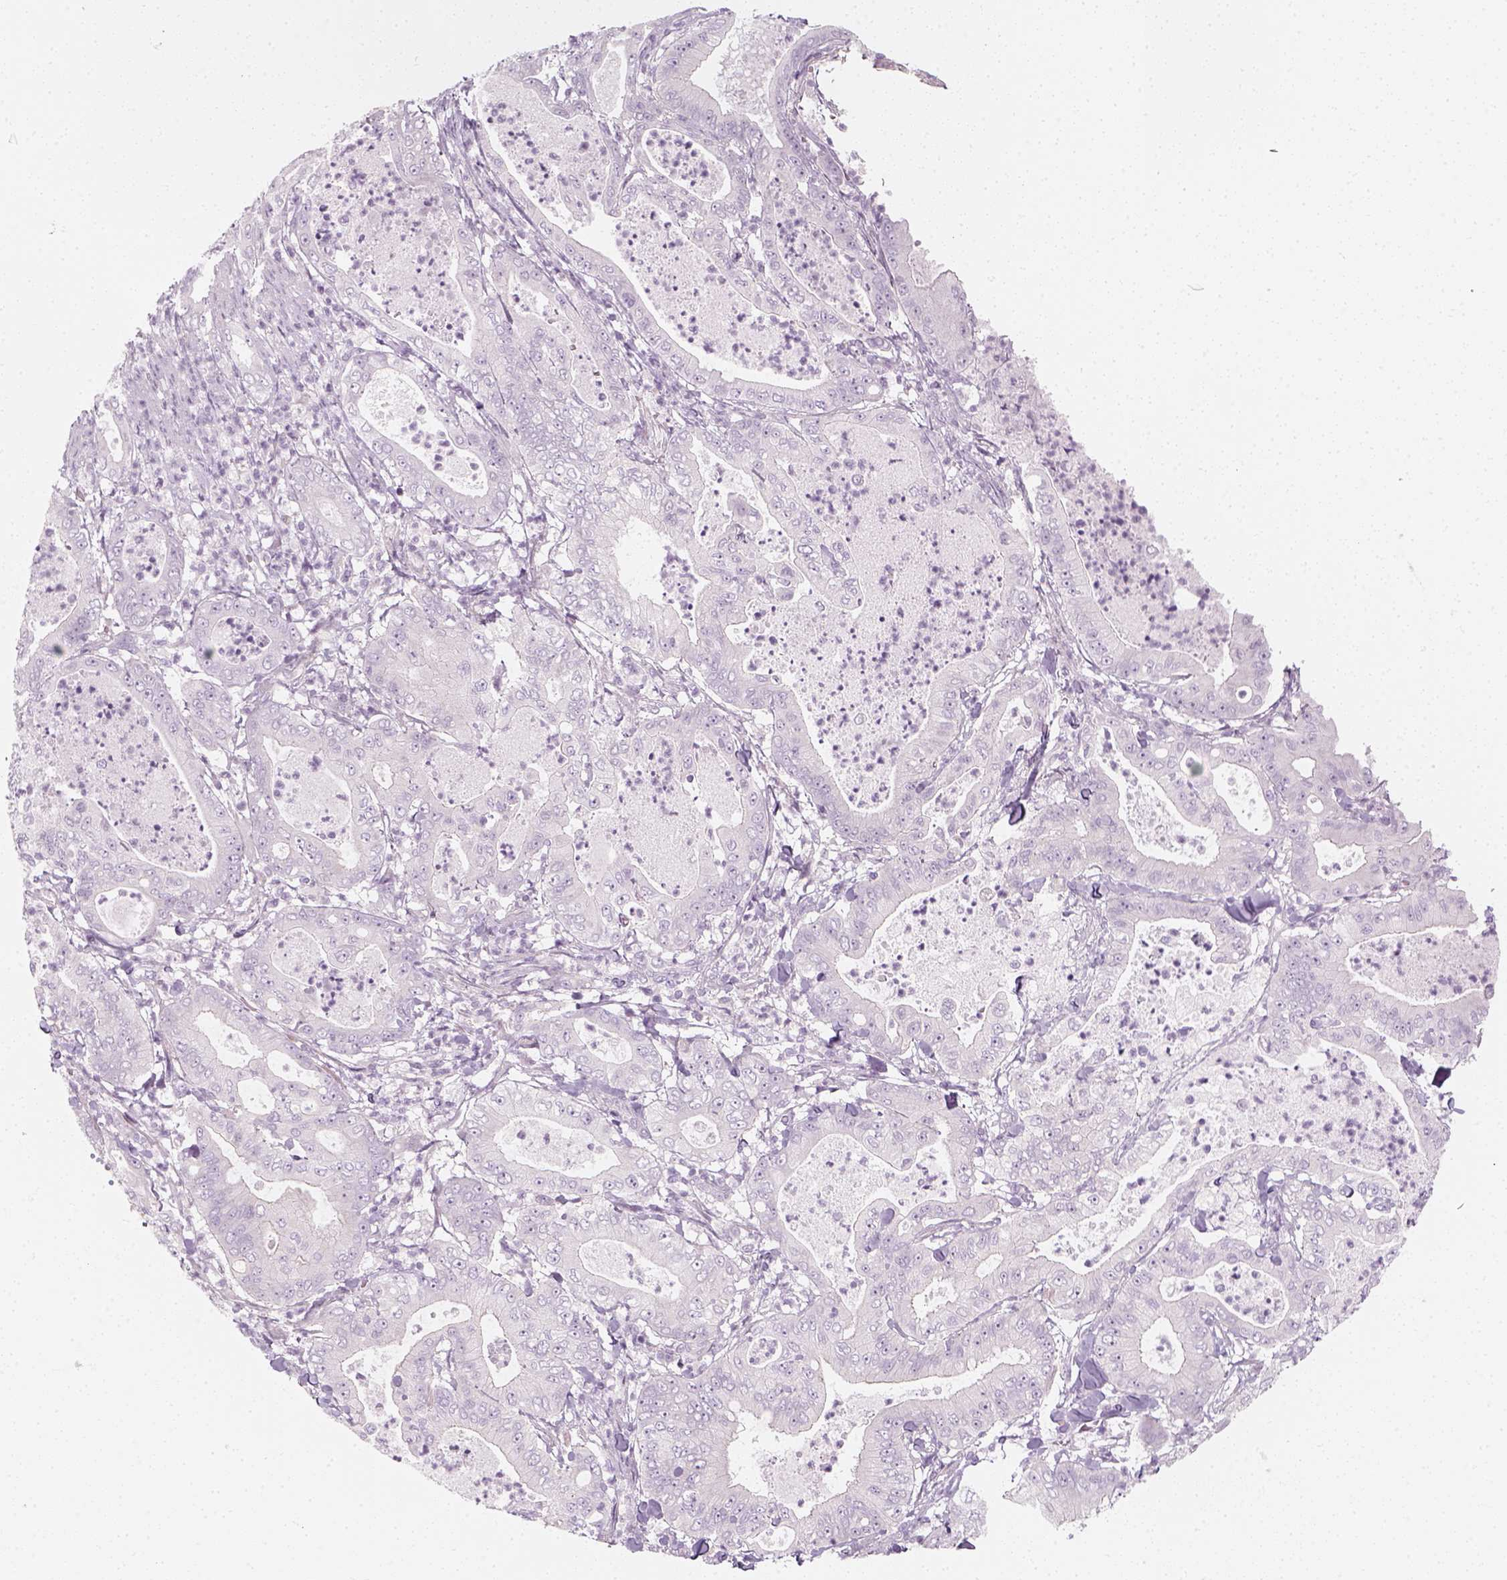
{"staining": {"intensity": "negative", "quantity": "none", "location": "none"}, "tissue": "pancreatic cancer", "cell_type": "Tumor cells", "image_type": "cancer", "snomed": [{"axis": "morphology", "description": "Adenocarcinoma, NOS"}, {"axis": "topography", "description": "Pancreas"}], "caption": "Immunohistochemistry (IHC) of human pancreatic adenocarcinoma exhibits no positivity in tumor cells. (Immunohistochemistry (IHC), brightfield microscopy, high magnification).", "gene": "PRAME", "patient": {"sex": "male", "age": 71}}